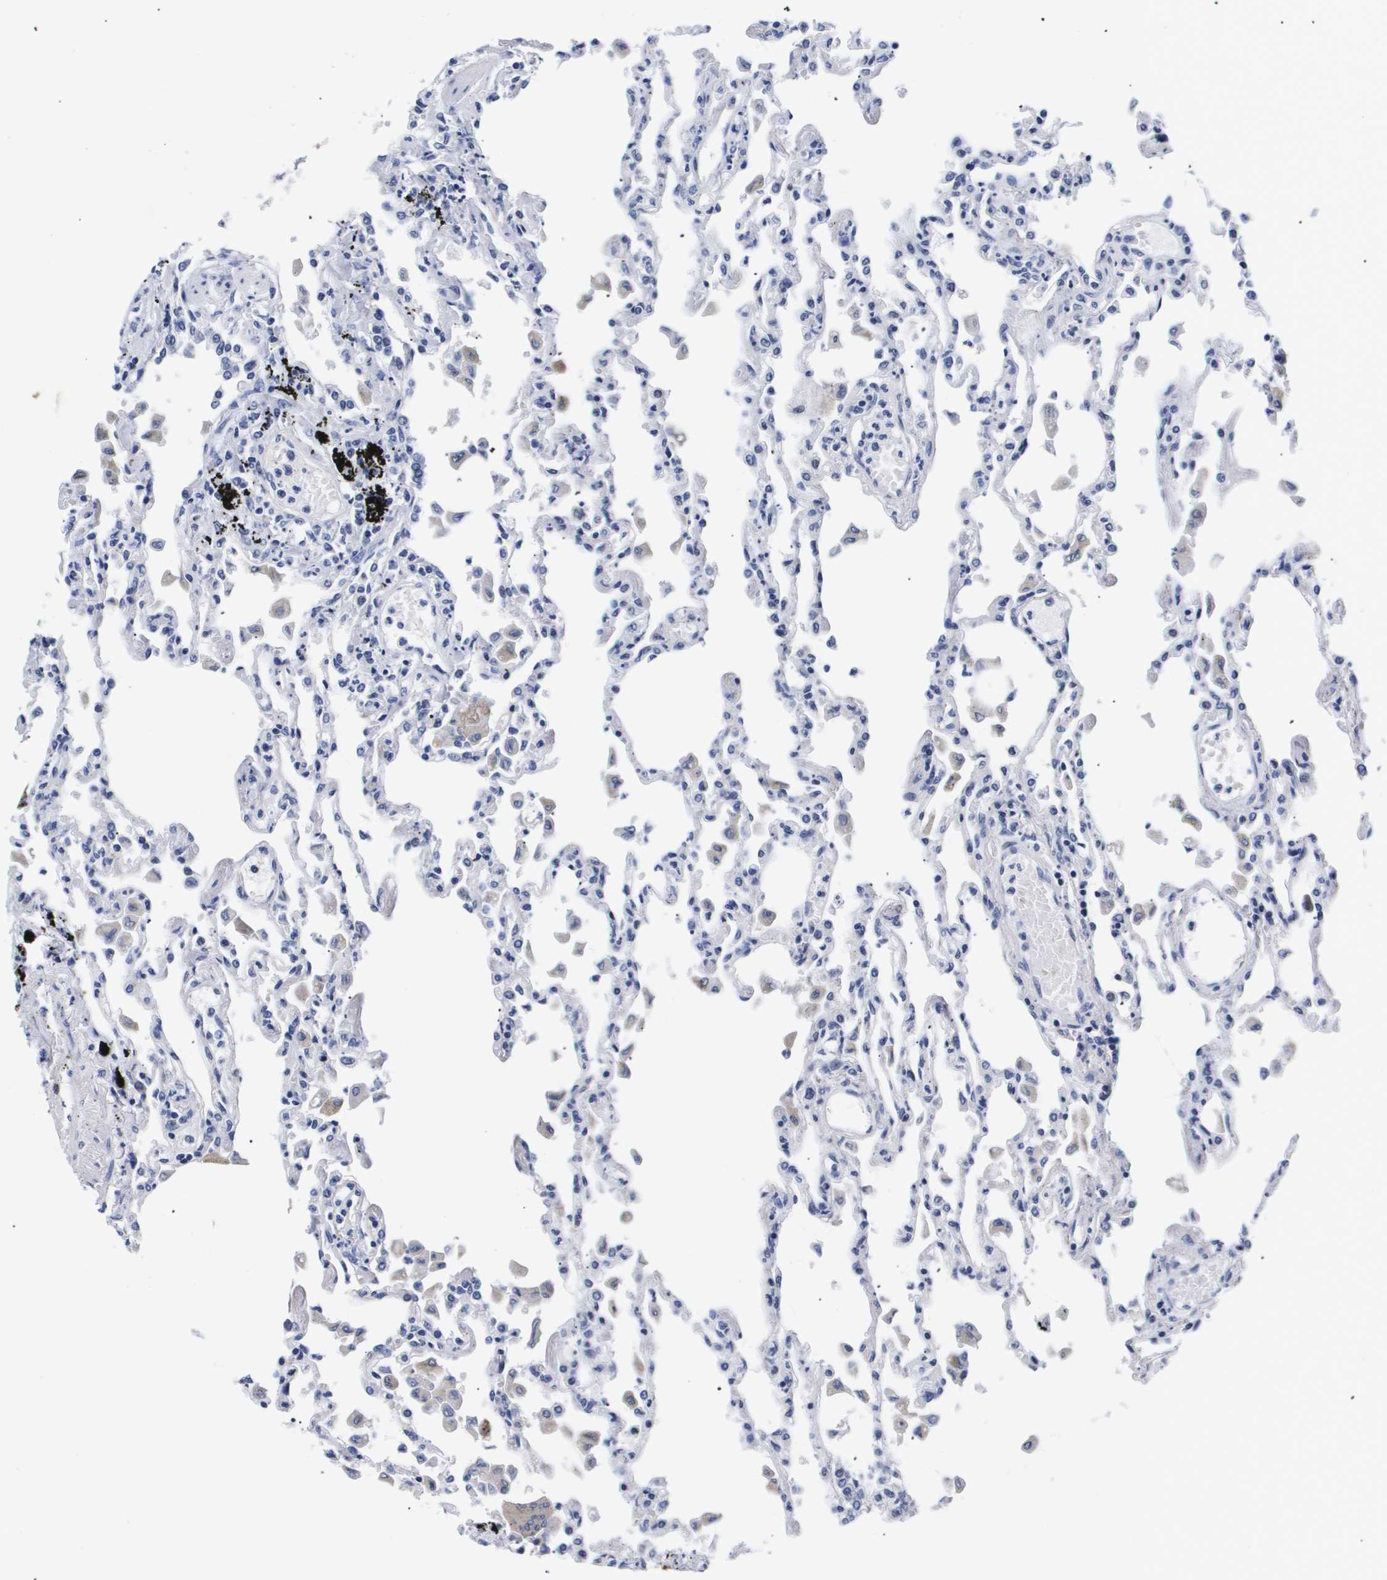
{"staining": {"intensity": "negative", "quantity": "none", "location": "none"}, "tissue": "lung", "cell_type": "Alveolar cells", "image_type": "normal", "snomed": [{"axis": "morphology", "description": "Normal tissue, NOS"}, {"axis": "topography", "description": "Bronchus"}, {"axis": "topography", "description": "Lung"}], "caption": "IHC photomicrograph of normal lung: lung stained with DAB displays no significant protein positivity in alveolar cells.", "gene": "ATP6V0A4", "patient": {"sex": "female", "age": 49}}